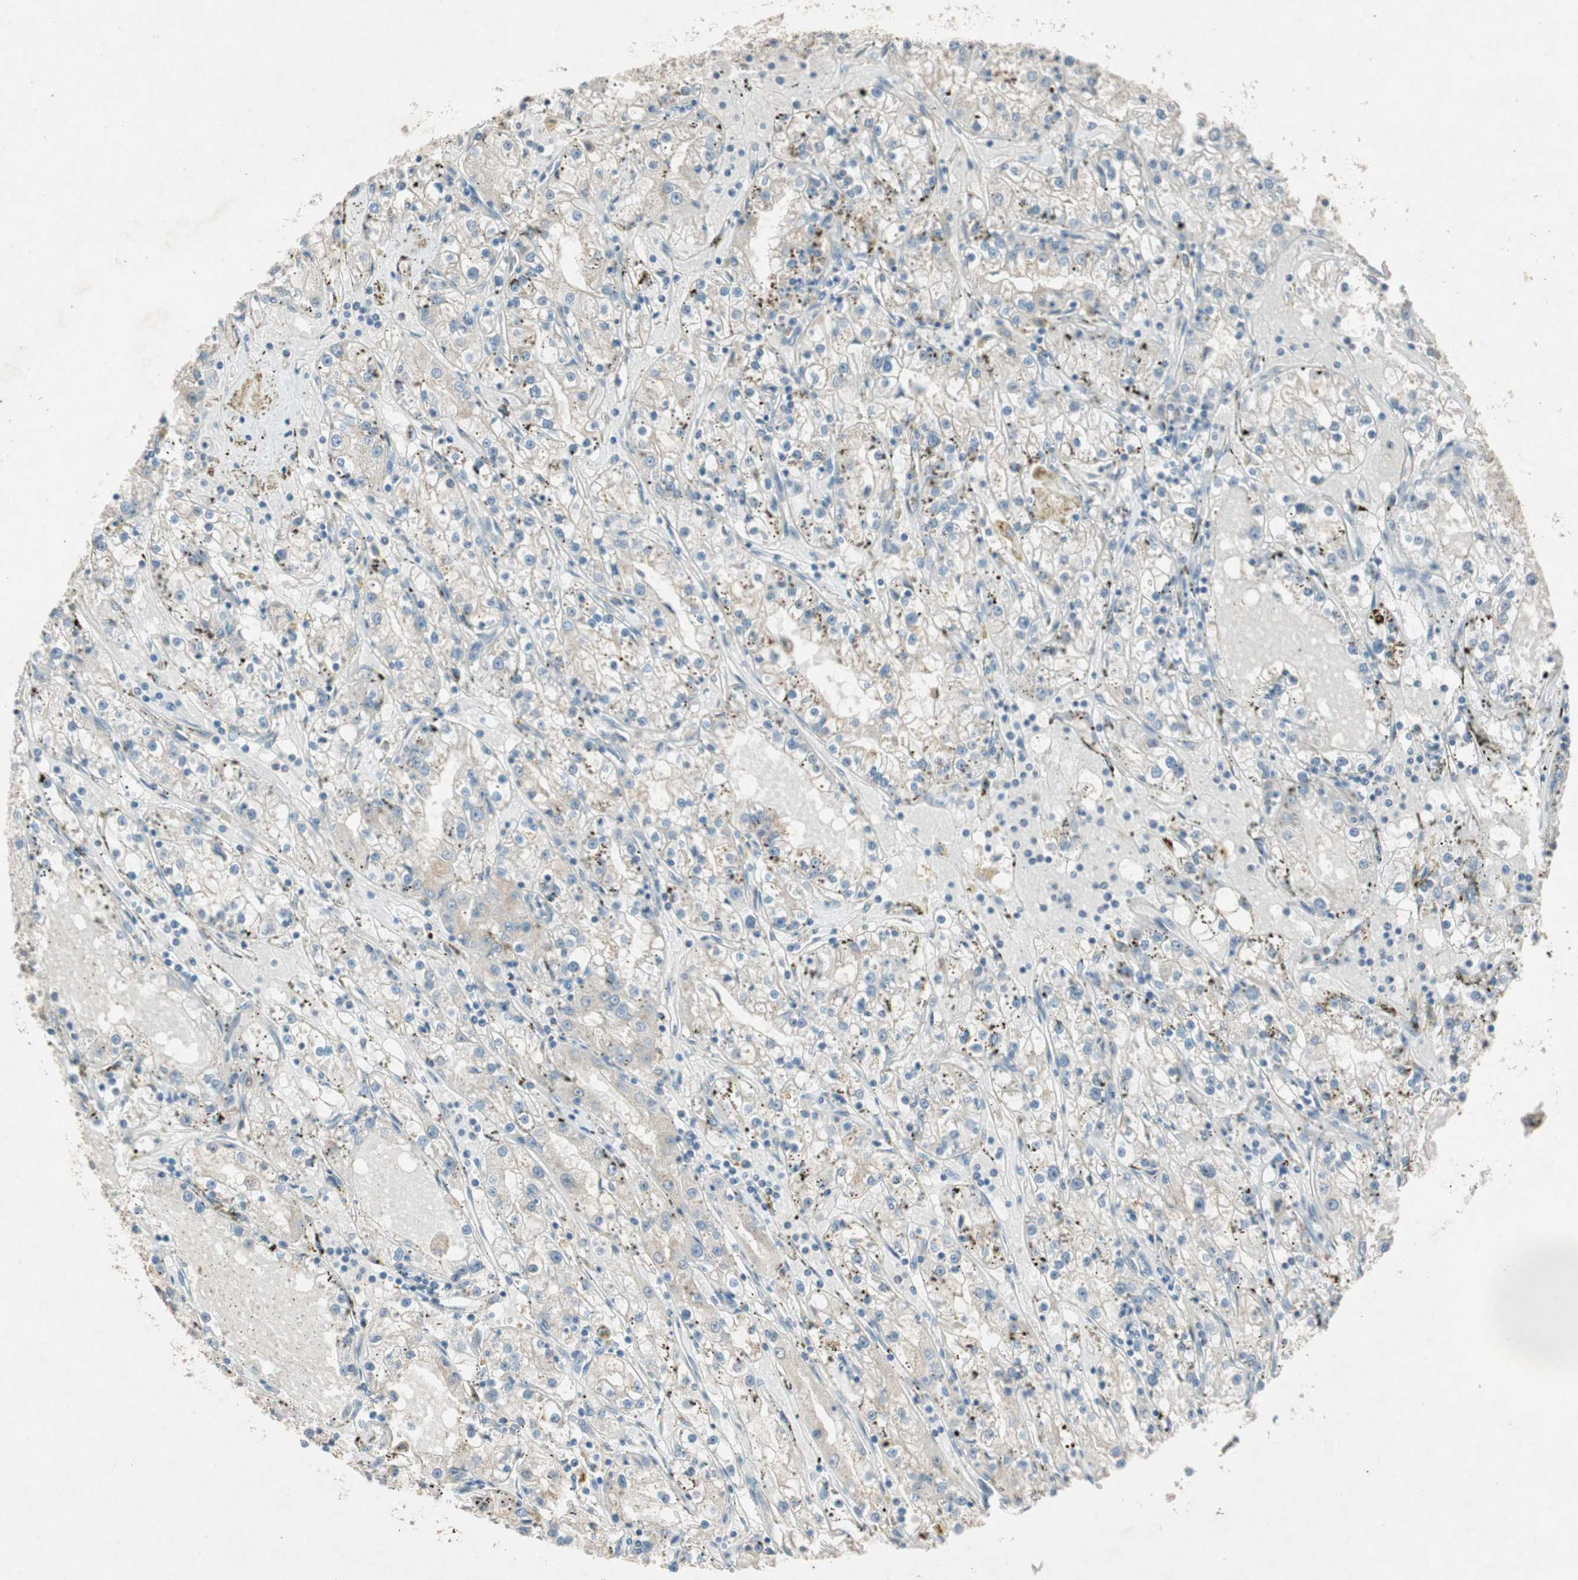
{"staining": {"intensity": "weak", "quantity": "<25%", "location": "cytoplasmic/membranous"}, "tissue": "renal cancer", "cell_type": "Tumor cells", "image_type": "cancer", "snomed": [{"axis": "morphology", "description": "Adenocarcinoma, NOS"}, {"axis": "topography", "description": "Kidney"}], "caption": "High power microscopy image of an IHC micrograph of renal cancer, revealing no significant staining in tumor cells.", "gene": "NCLN", "patient": {"sex": "male", "age": 56}}